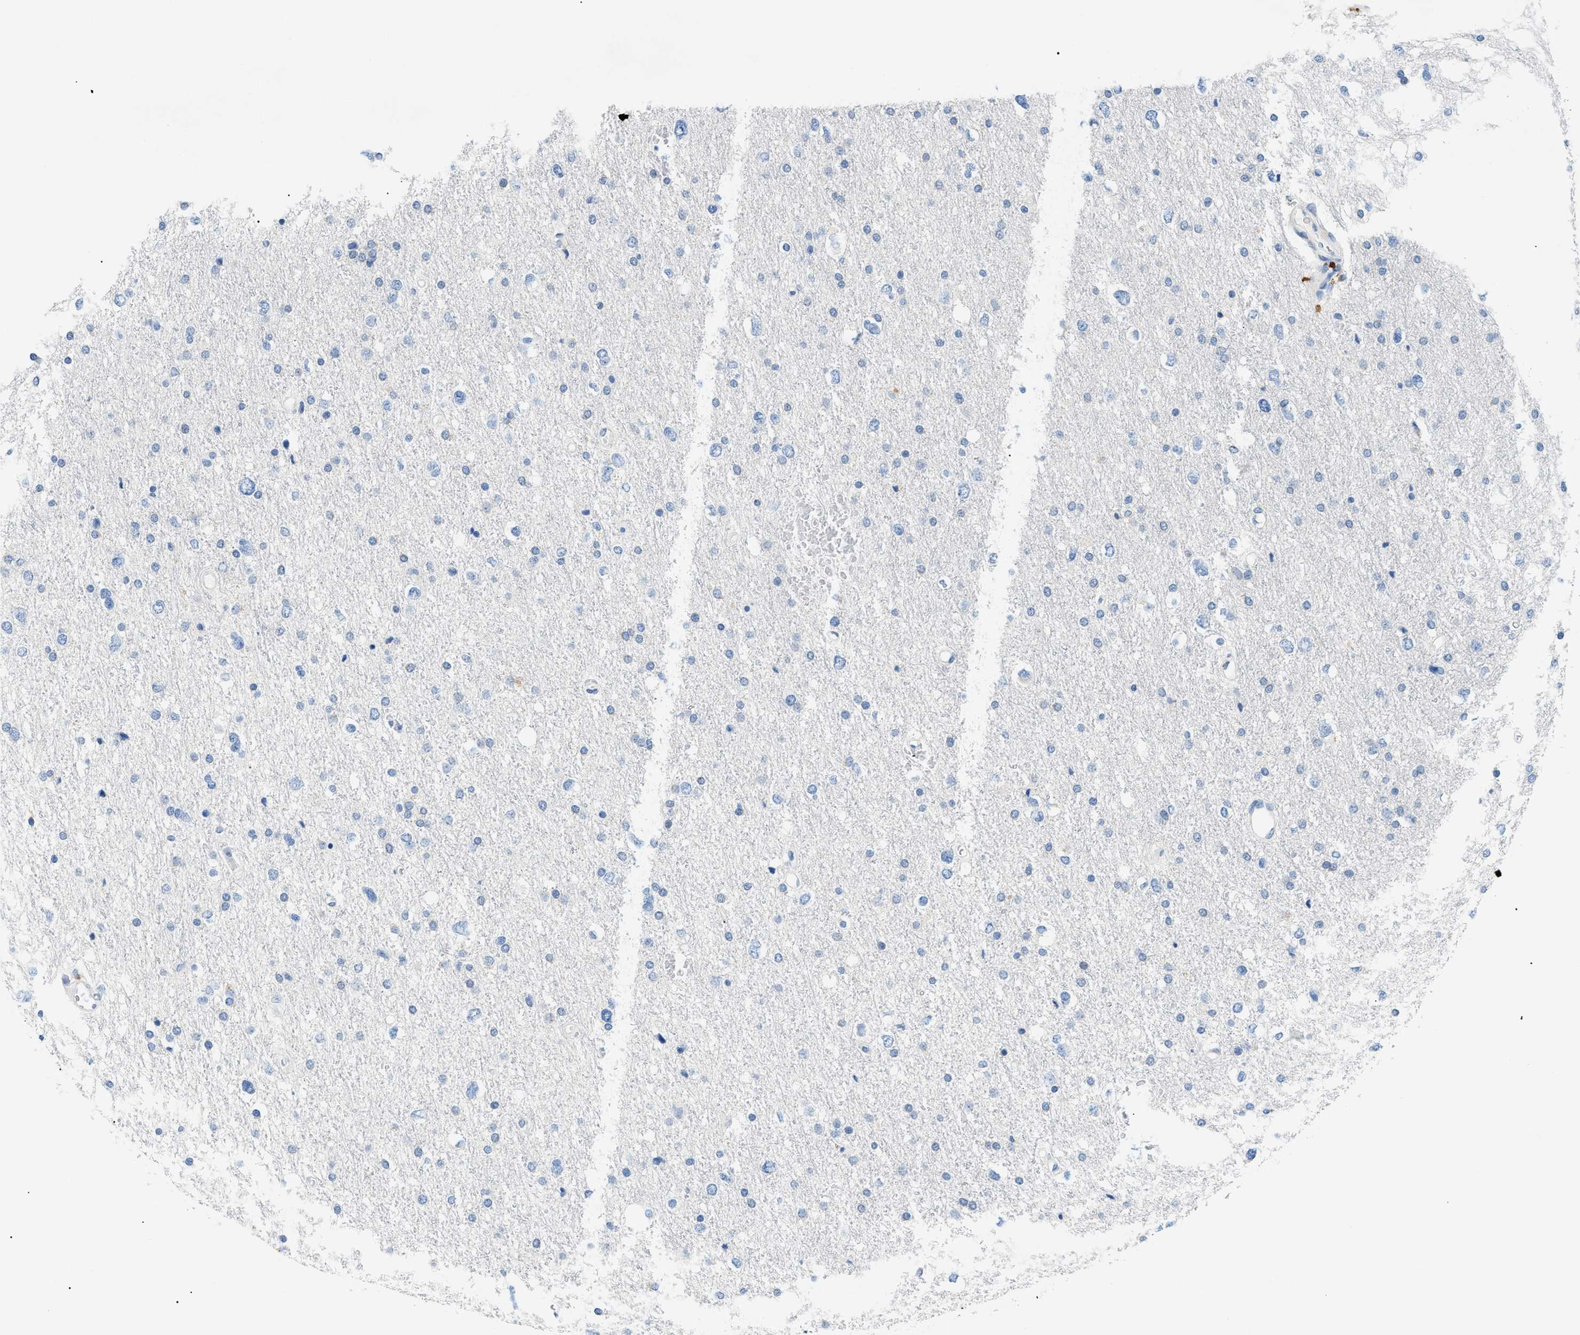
{"staining": {"intensity": "negative", "quantity": "none", "location": "none"}, "tissue": "glioma", "cell_type": "Tumor cells", "image_type": "cancer", "snomed": [{"axis": "morphology", "description": "Glioma, malignant, Low grade"}, {"axis": "topography", "description": "Brain"}], "caption": "An immunohistochemistry histopathology image of glioma is shown. There is no staining in tumor cells of glioma.", "gene": "SMARCC1", "patient": {"sex": "female", "age": 37}}